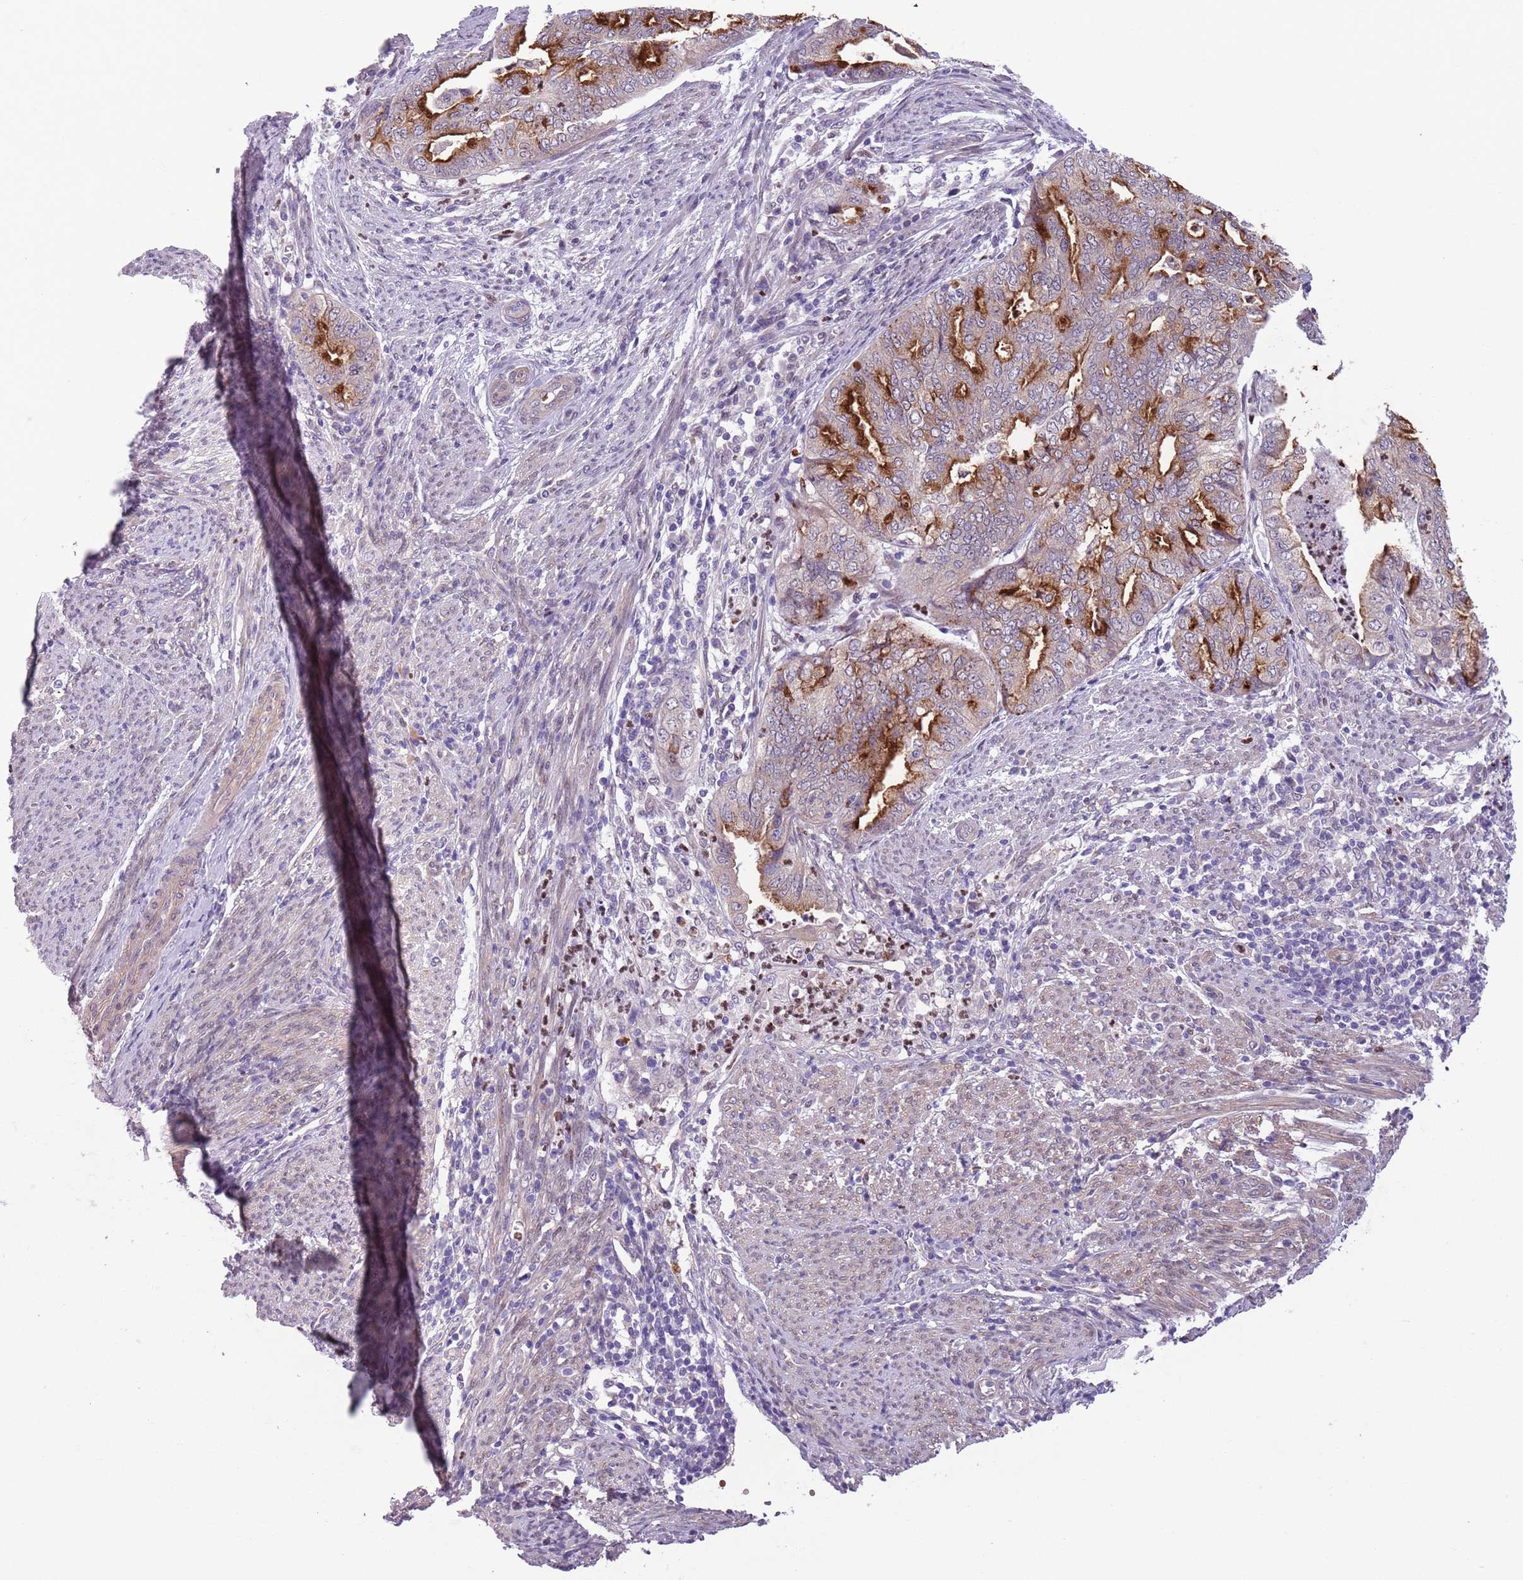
{"staining": {"intensity": "strong", "quantity": "25%-75%", "location": "cytoplasmic/membranous"}, "tissue": "endometrial cancer", "cell_type": "Tumor cells", "image_type": "cancer", "snomed": [{"axis": "morphology", "description": "Adenocarcinoma, NOS"}, {"axis": "topography", "description": "Endometrium"}], "caption": "Immunohistochemical staining of human adenocarcinoma (endometrial) reveals strong cytoplasmic/membranous protein staining in about 25%-75% of tumor cells.", "gene": "ADCY7", "patient": {"sex": "female", "age": 79}}